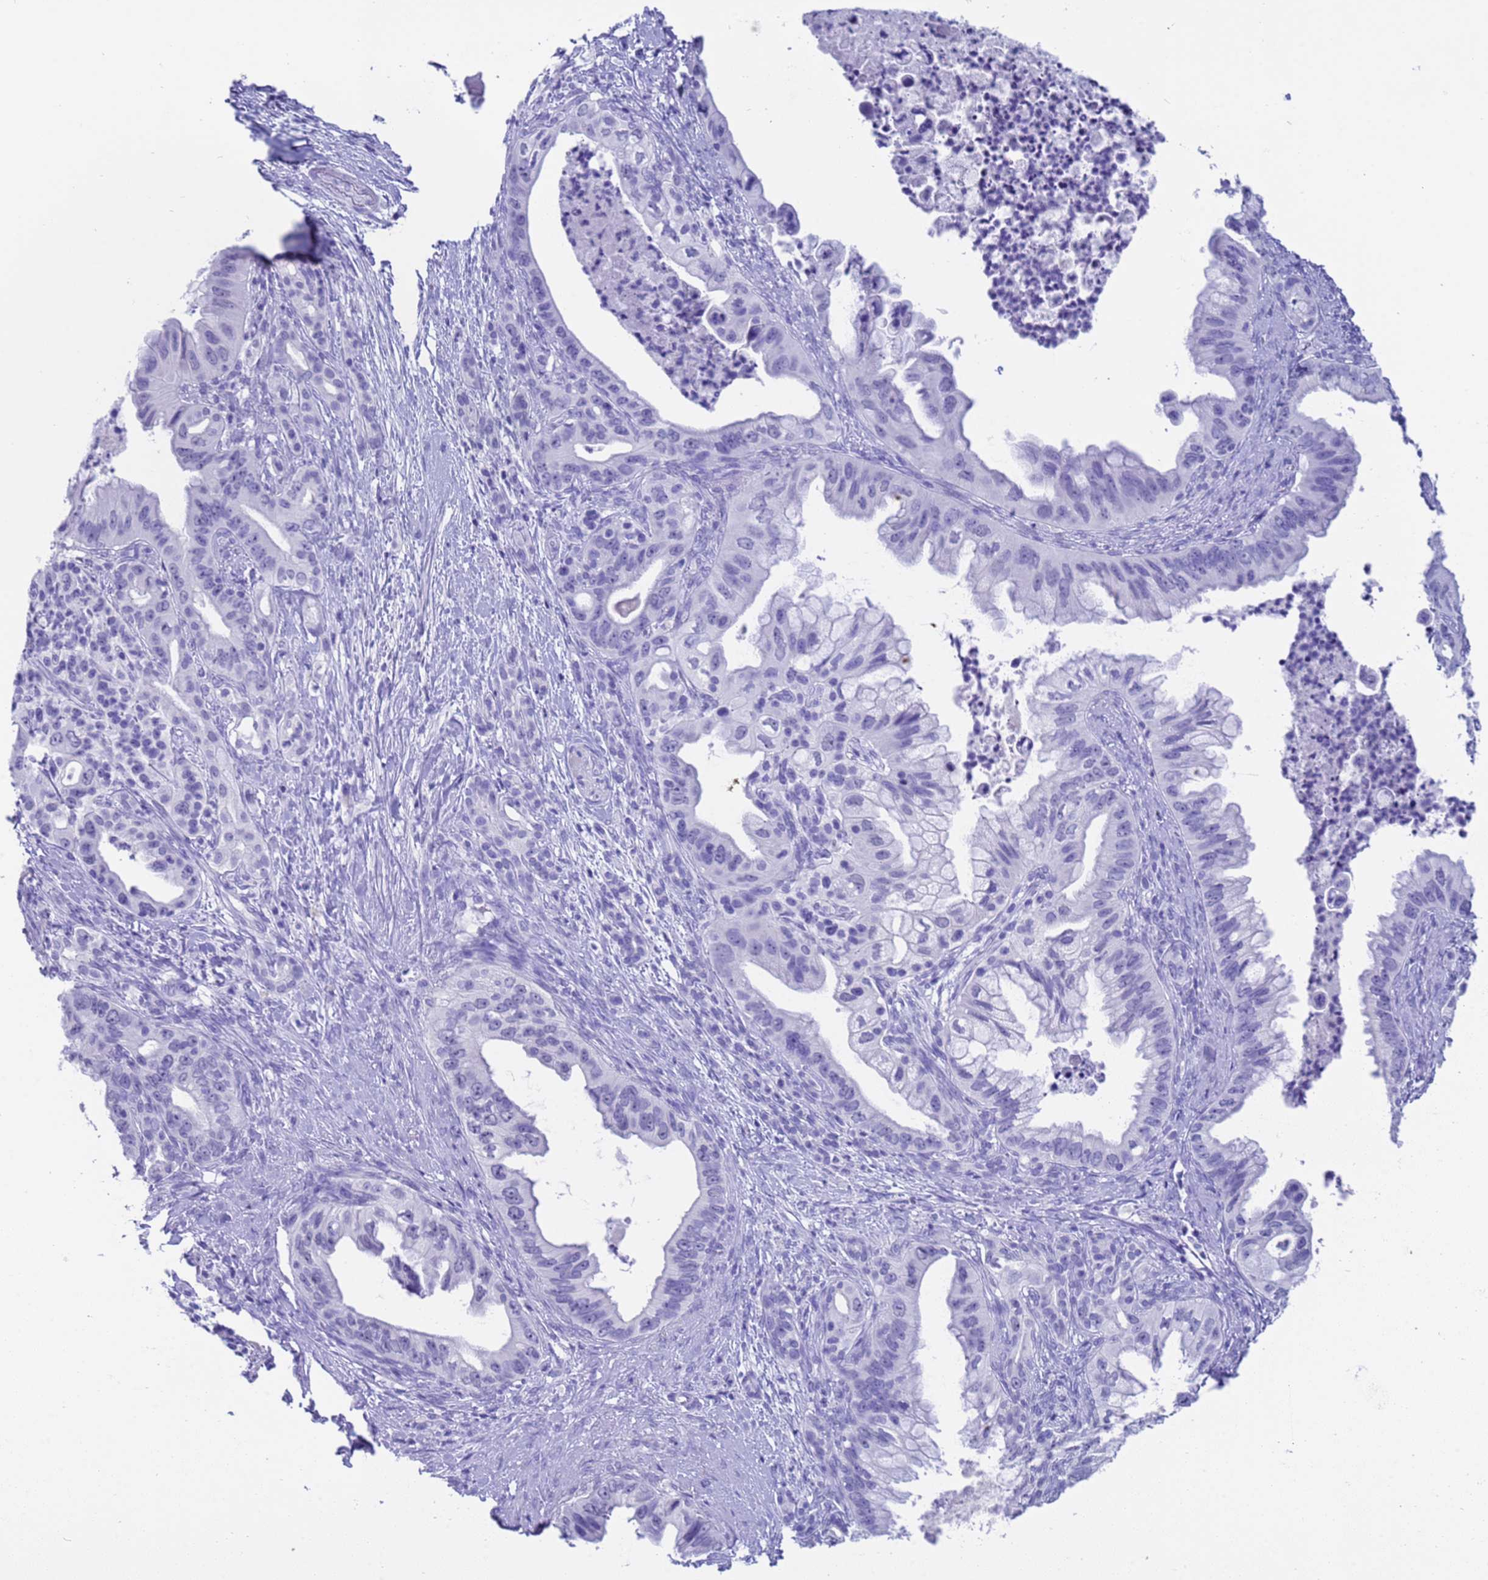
{"staining": {"intensity": "negative", "quantity": "none", "location": "none"}, "tissue": "pancreatic cancer", "cell_type": "Tumor cells", "image_type": "cancer", "snomed": [{"axis": "morphology", "description": "Adenocarcinoma, NOS"}, {"axis": "topography", "description": "Pancreas"}], "caption": "Immunohistochemistry image of neoplastic tissue: pancreatic cancer (adenocarcinoma) stained with DAB displays no significant protein expression in tumor cells.", "gene": "CKM", "patient": {"sex": "male", "age": 58}}